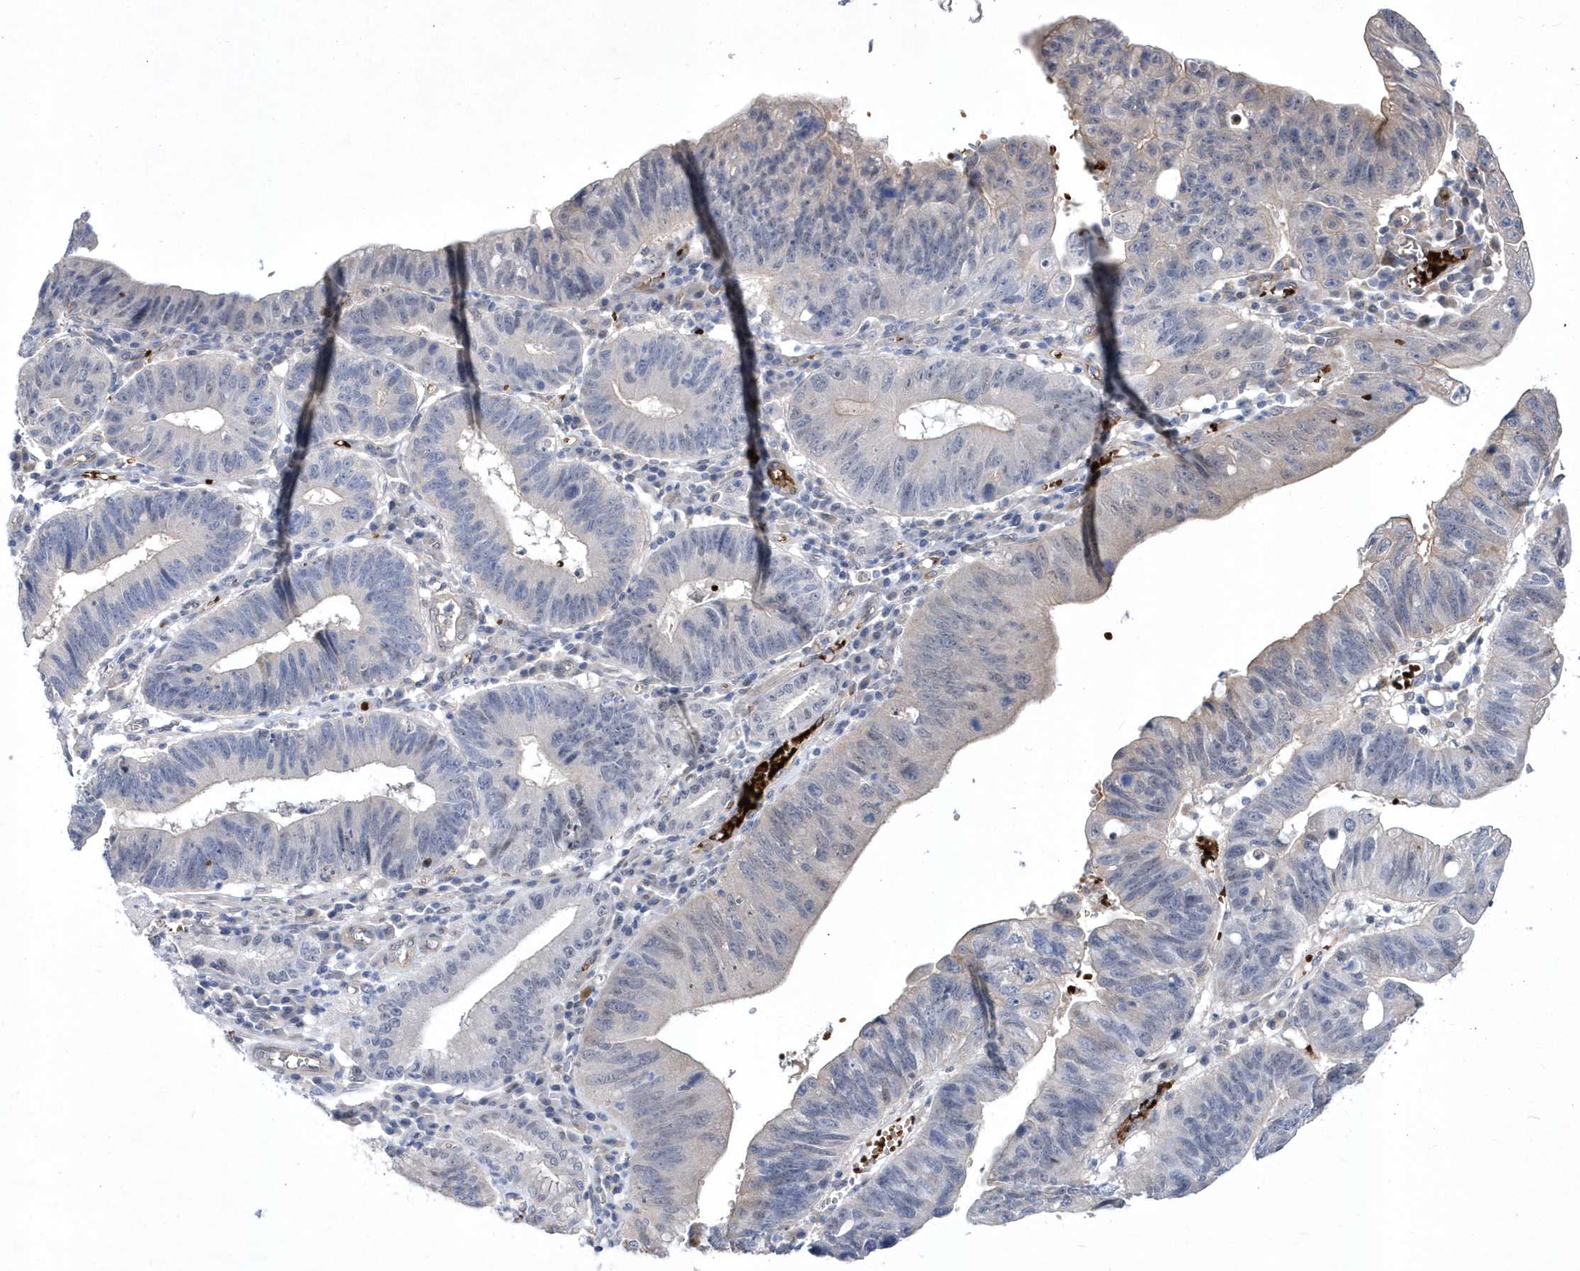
{"staining": {"intensity": "moderate", "quantity": "<25%", "location": "cytoplasmic/membranous,nuclear"}, "tissue": "stomach cancer", "cell_type": "Tumor cells", "image_type": "cancer", "snomed": [{"axis": "morphology", "description": "Adenocarcinoma, NOS"}, {"axis": "topography", "description": "Stomach"}], "caption": "Immunohistochemistry (IHC) photomicrograph of neoplastic tissue: human stomach cancer (adenocarcinoma) stained using immunohistochemistry (IHC) shows low levels of moderate protein expression localized specifically in the cytoplasmic/membranous and nuclear of tumor cells, appearing as a cytoplasmic/membranous and nuclear brown color.", "gene": "ZNF875", "patient": {"sex": "male", "age": 59}}